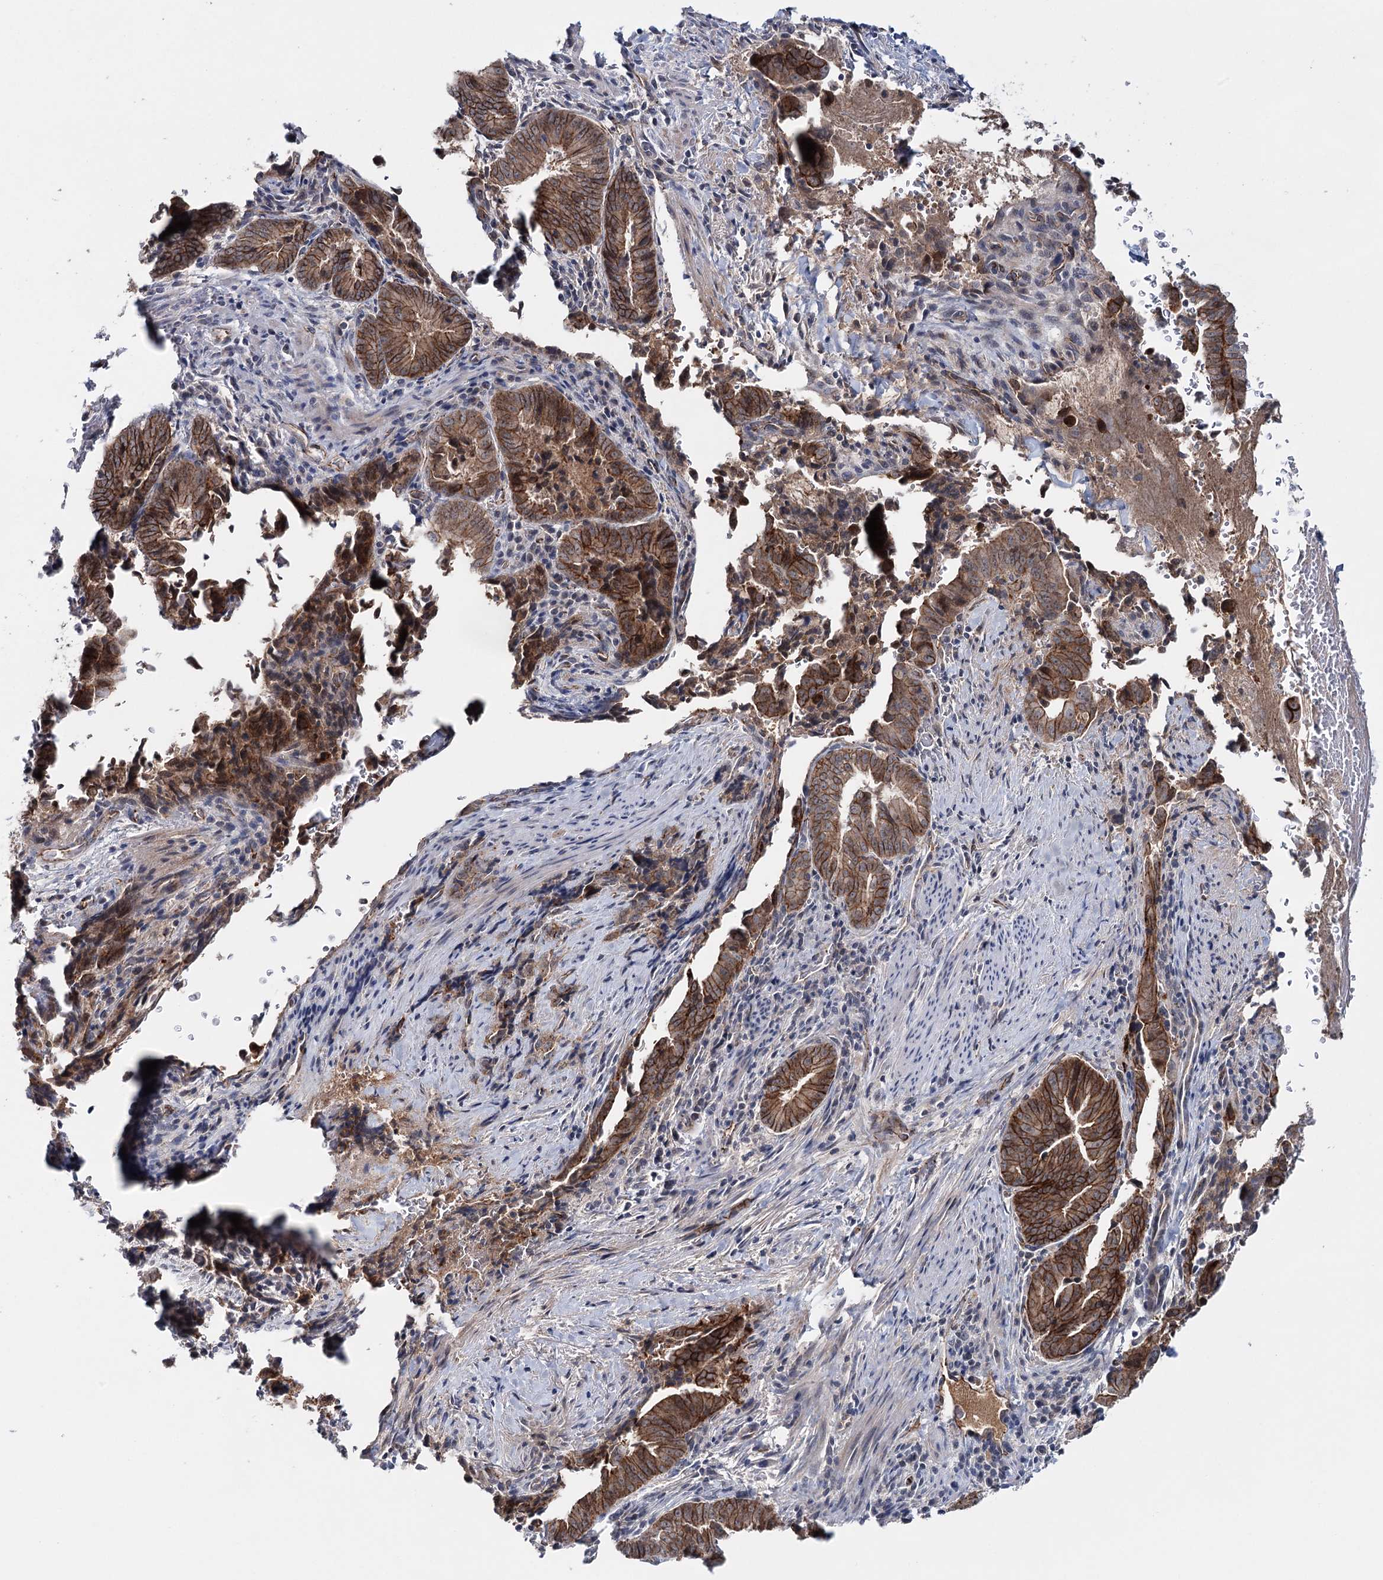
{"staining": {"intensity": "moderate", "quantity": ">75%", "location": "cytoplasmic/membranous"}, "tissue": "pancreatic cancer", "cell_type": "Tumor cells", "image_type": "cancer", "snomed": [{"axis": "morphology", "description": "Adenocarcinoma, NOS"}, {"axis": "topography", "description": "Pancreas"}], "caption": "Tumor cells demonstrate medium levels of moderate cytoplasmic/membranous expression in about >75% of cells in adenocarcinoma (pancreatic). The protein is shown in brown color, while the nuclei are stained blue.", "gene": "PKP4", "patient": {"sex": "female", "age": 63}}